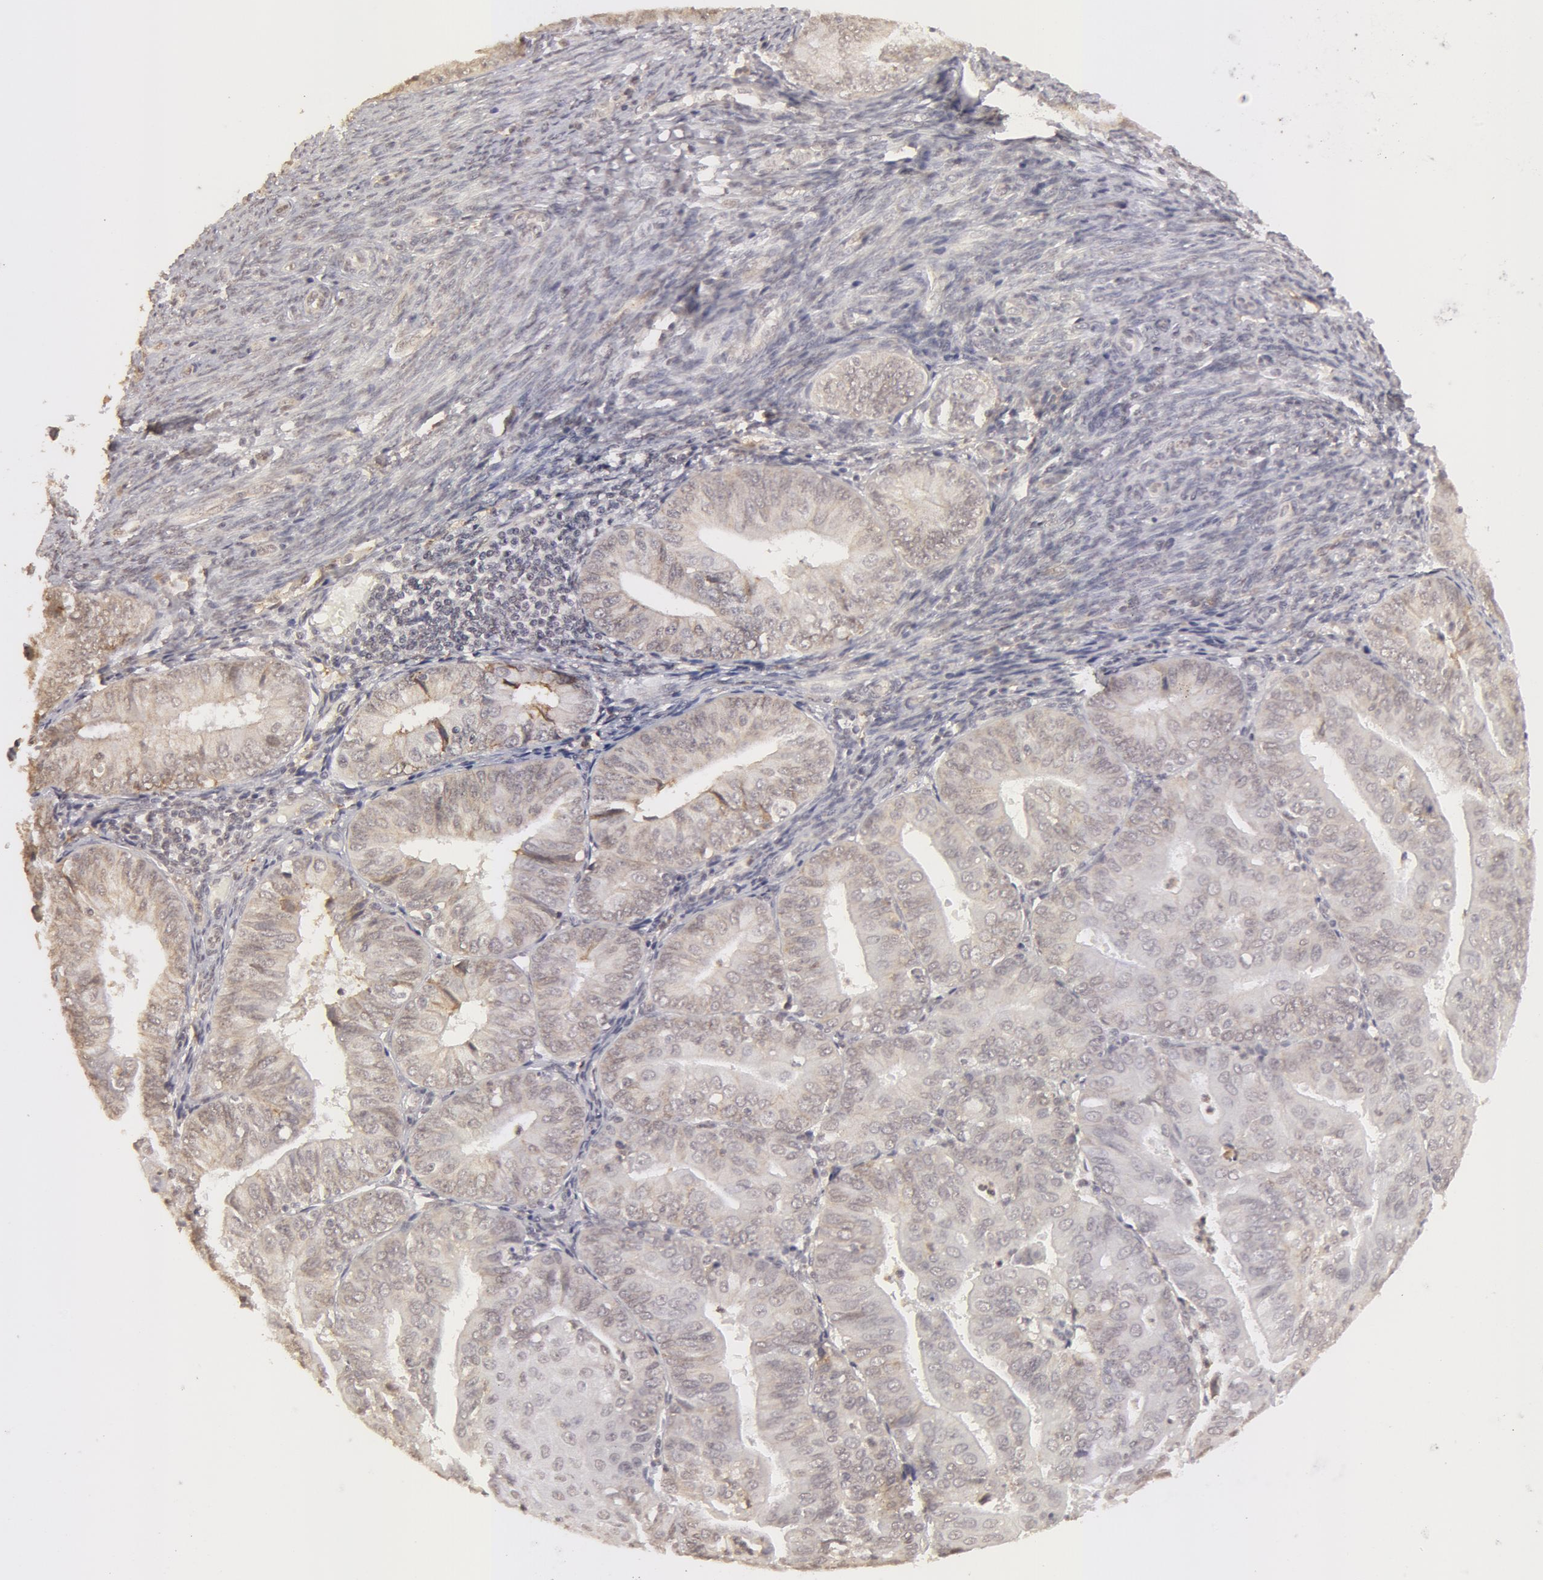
{"staining": {"intensity": "weak", "quantity": ">75%", "location": "cytoplasmic/membranous"}, "tissue": "endometrial cancer", "cell_type": "Tumor cells", "image_type": "cancer", "snomed": [{"axis": "morphology", "description": "Adenocarcinoma, NOS"}, {"axis": "topography", "description": "Endometrium"}], "caption": "Protein expression analysis of endometrial cancer (adenocarcinoma) displays weak cytoplasmic/membranous positivity in approximately >75% of tumor cells.", "gene": "ADAM10", "patient": {"sex": "female", "age": 79}}